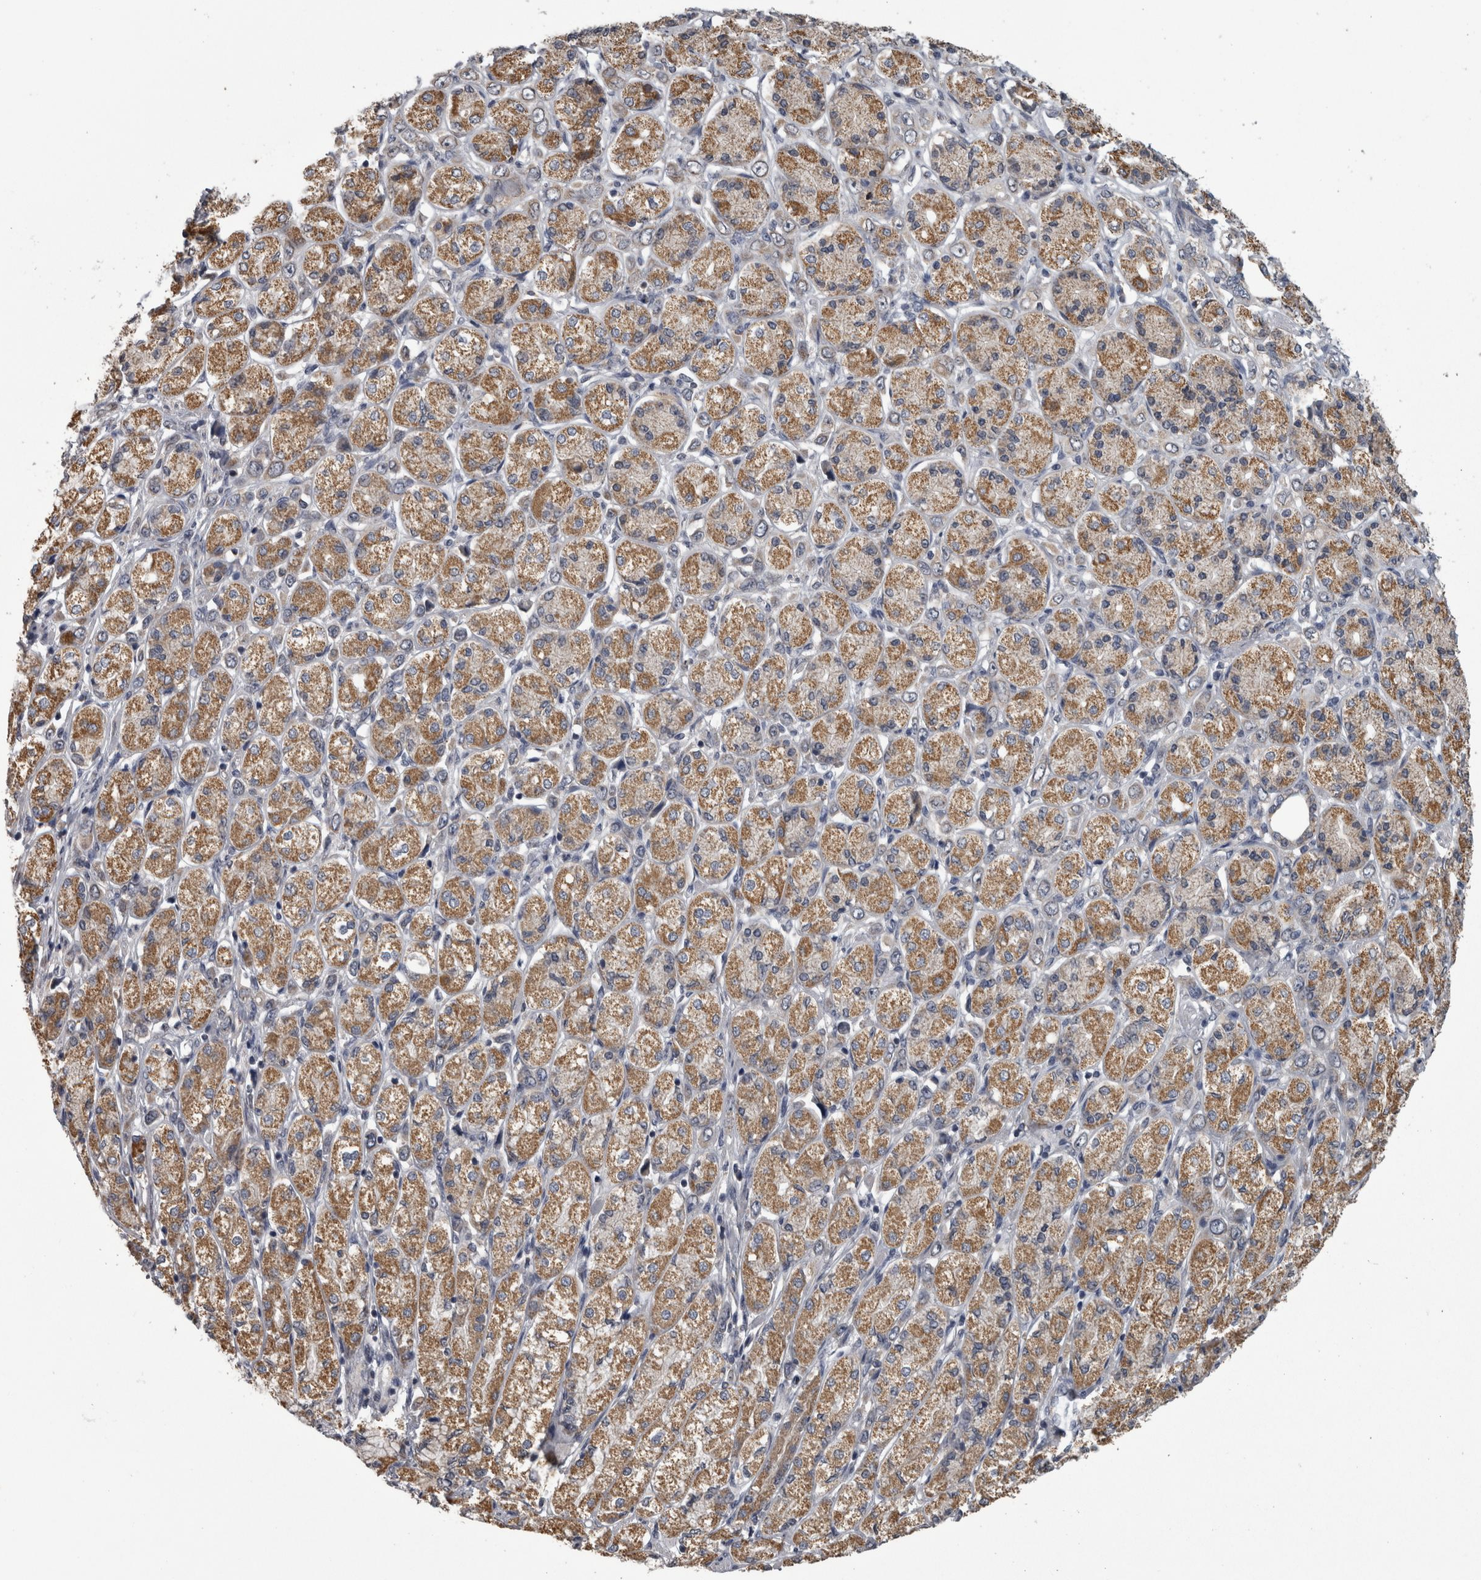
{"staining": {"intensity": "moderate", "quantity": ">75%", "location": "cytoplasmic/membranous"}, "tissue": "stomach cancer", "cell_type": "Tumor cells", "image_type": "cancer", "snomed": [{"axis": "morphology", "description": "Adenocarcinoma, NOS"}, {"axis": "topography", "description": "Stomach"}], "caption": "This histopathology image demonstrates IHC staining of adenocarcinoma (stomach), with medium moderate cytoplasmic/membranous expression in approximately >75% of tumor cells.", "gene": "DBT", "patient": {"sex": "female", "age": 65}}